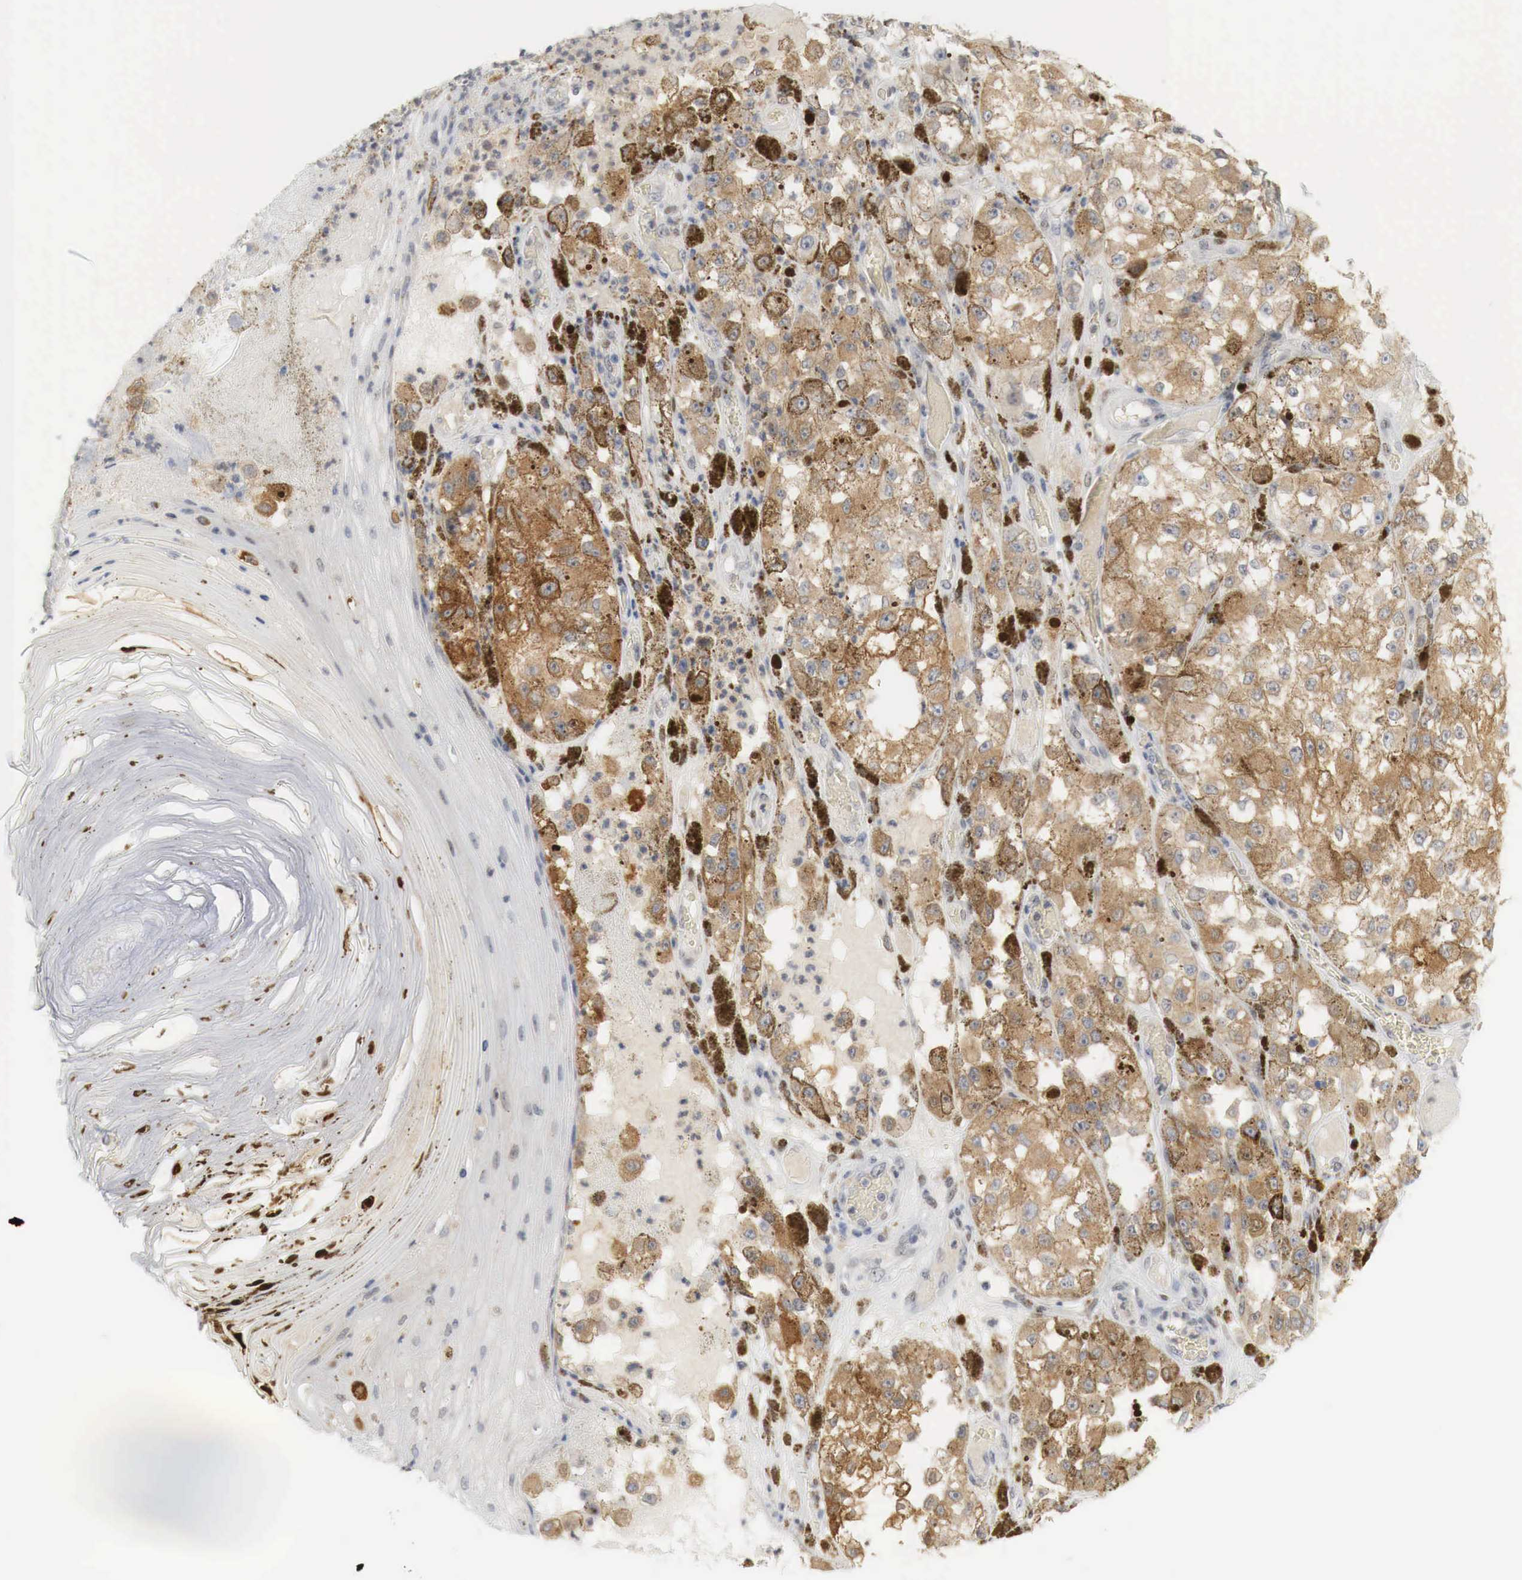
{"staining": {"intensity": "moderate", "quantity": "25%-75%", "location": "cytoplasmic/membranous,nuclear"}, "tissue": "melanoma", "cell_type": "Tumor cells", "image_type": "cancer", "snomed": [{"axis": "morphology", "description": "Malignant melanoma, NOS"}, {"axis": "topography", "description": "Skin"}], "caption": "Protein staining reveals moderate cytoplasmic/membranous and nuclear positivity in about 25%-75% of tumor cells in malignant melanoma.", "gene": "MYC", "patient": {"sex": "male", "age": 67}}